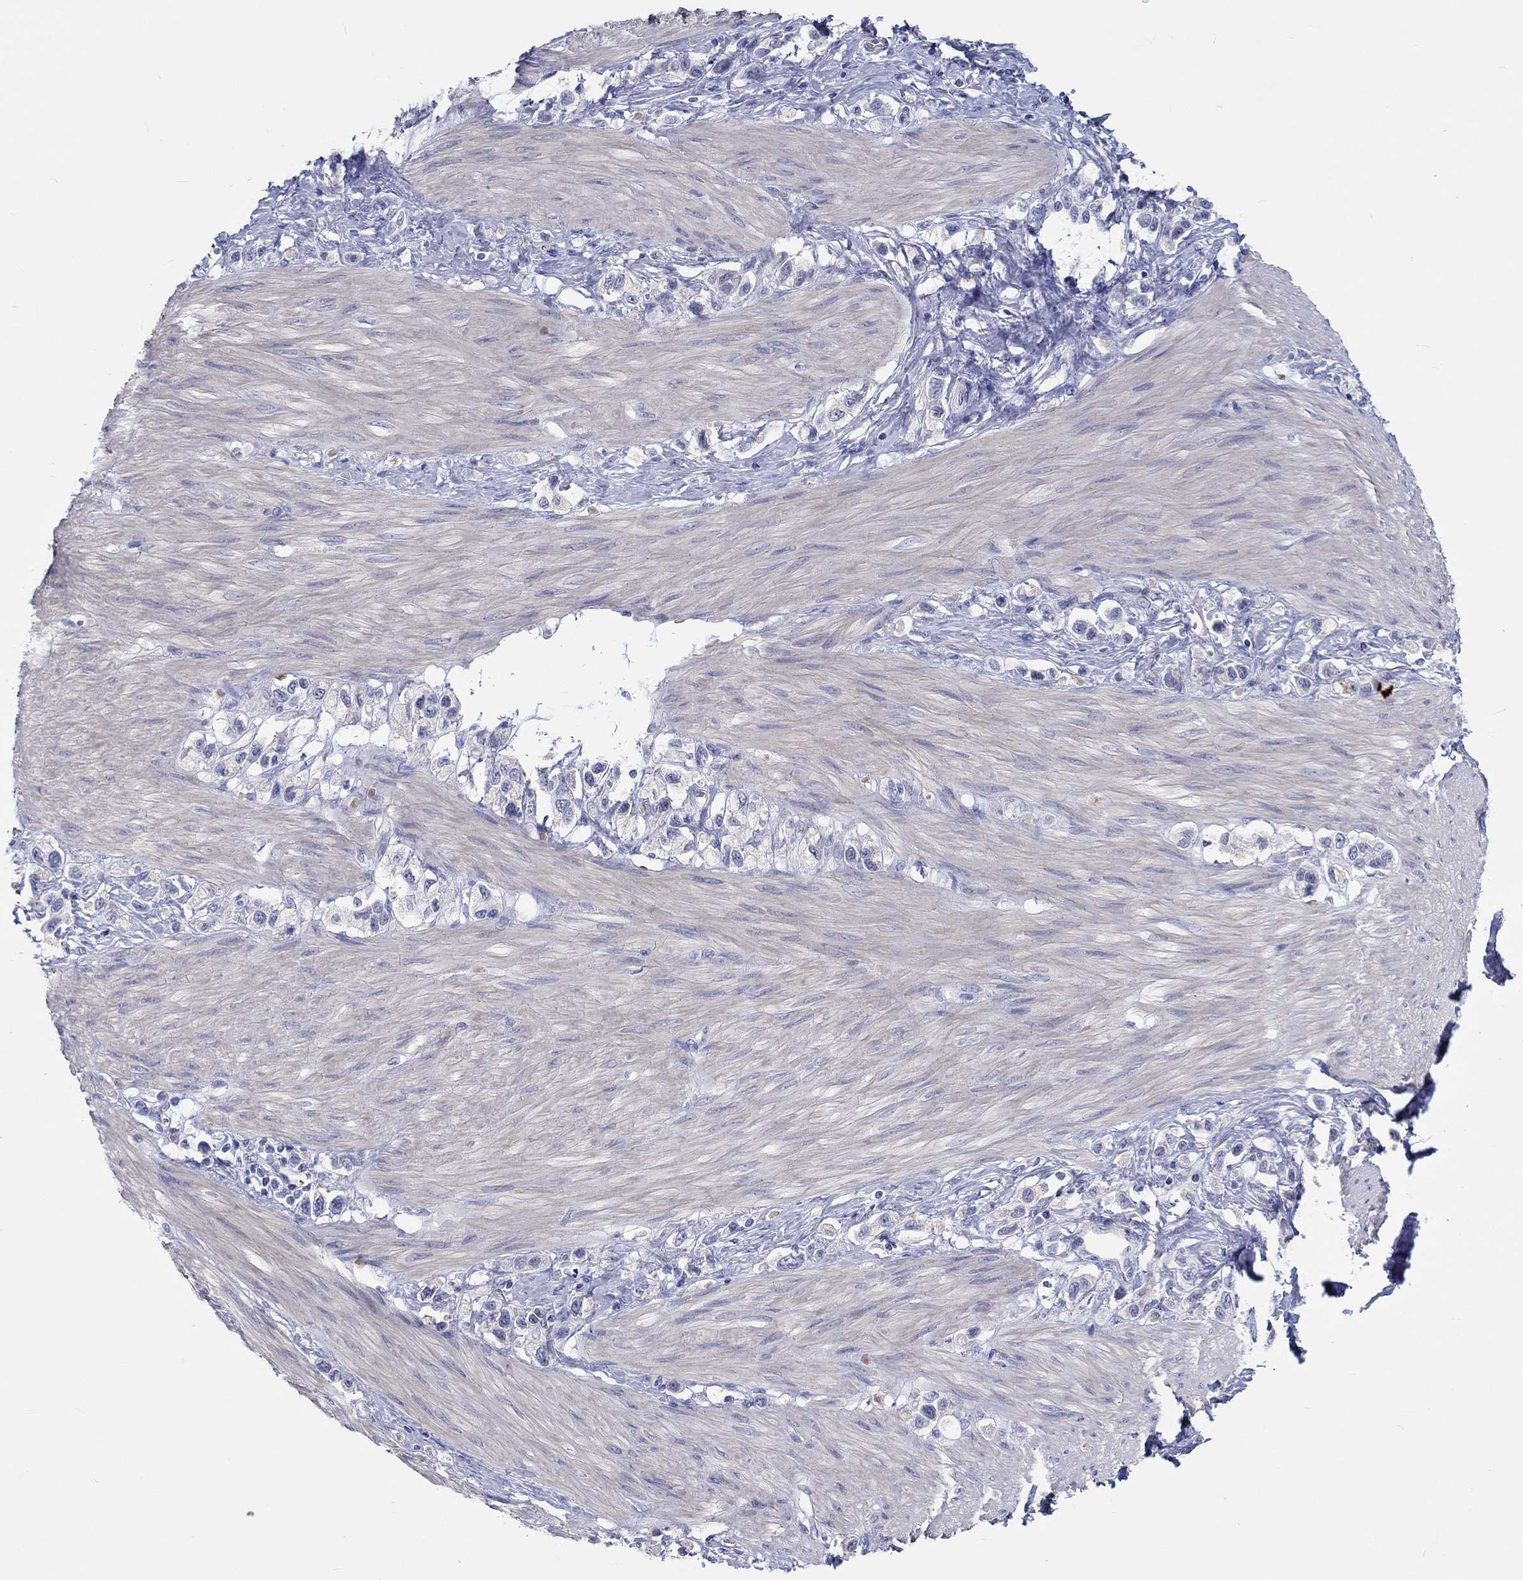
{"staining": {"intensity": "negative", "quantity": "none", "location": "none"}, "tissue": "stomach cancer", "cell_type": "Tumor cells", "image_type": "cancer", "snomed": [{"axis": "morphology", "description": "Normal tissue, NOS"}, {"axis": "morphology", "description": "Adenocarcinoma, NOS"}, {"axis": "morphology", "description": "Adenocarcinoma, High grade"}, {"axis": "topography", "description": "Stomach, upper"}, {"axis": "topography", "description": "Stomach"}], "caption": "Stomach cancer (adenocarcinoma) was stained to show a protein in brown. There is no significant positivity in tumor cells.", "gene": "CDY2B", "patient": {"sex": "female", "age": 65}}